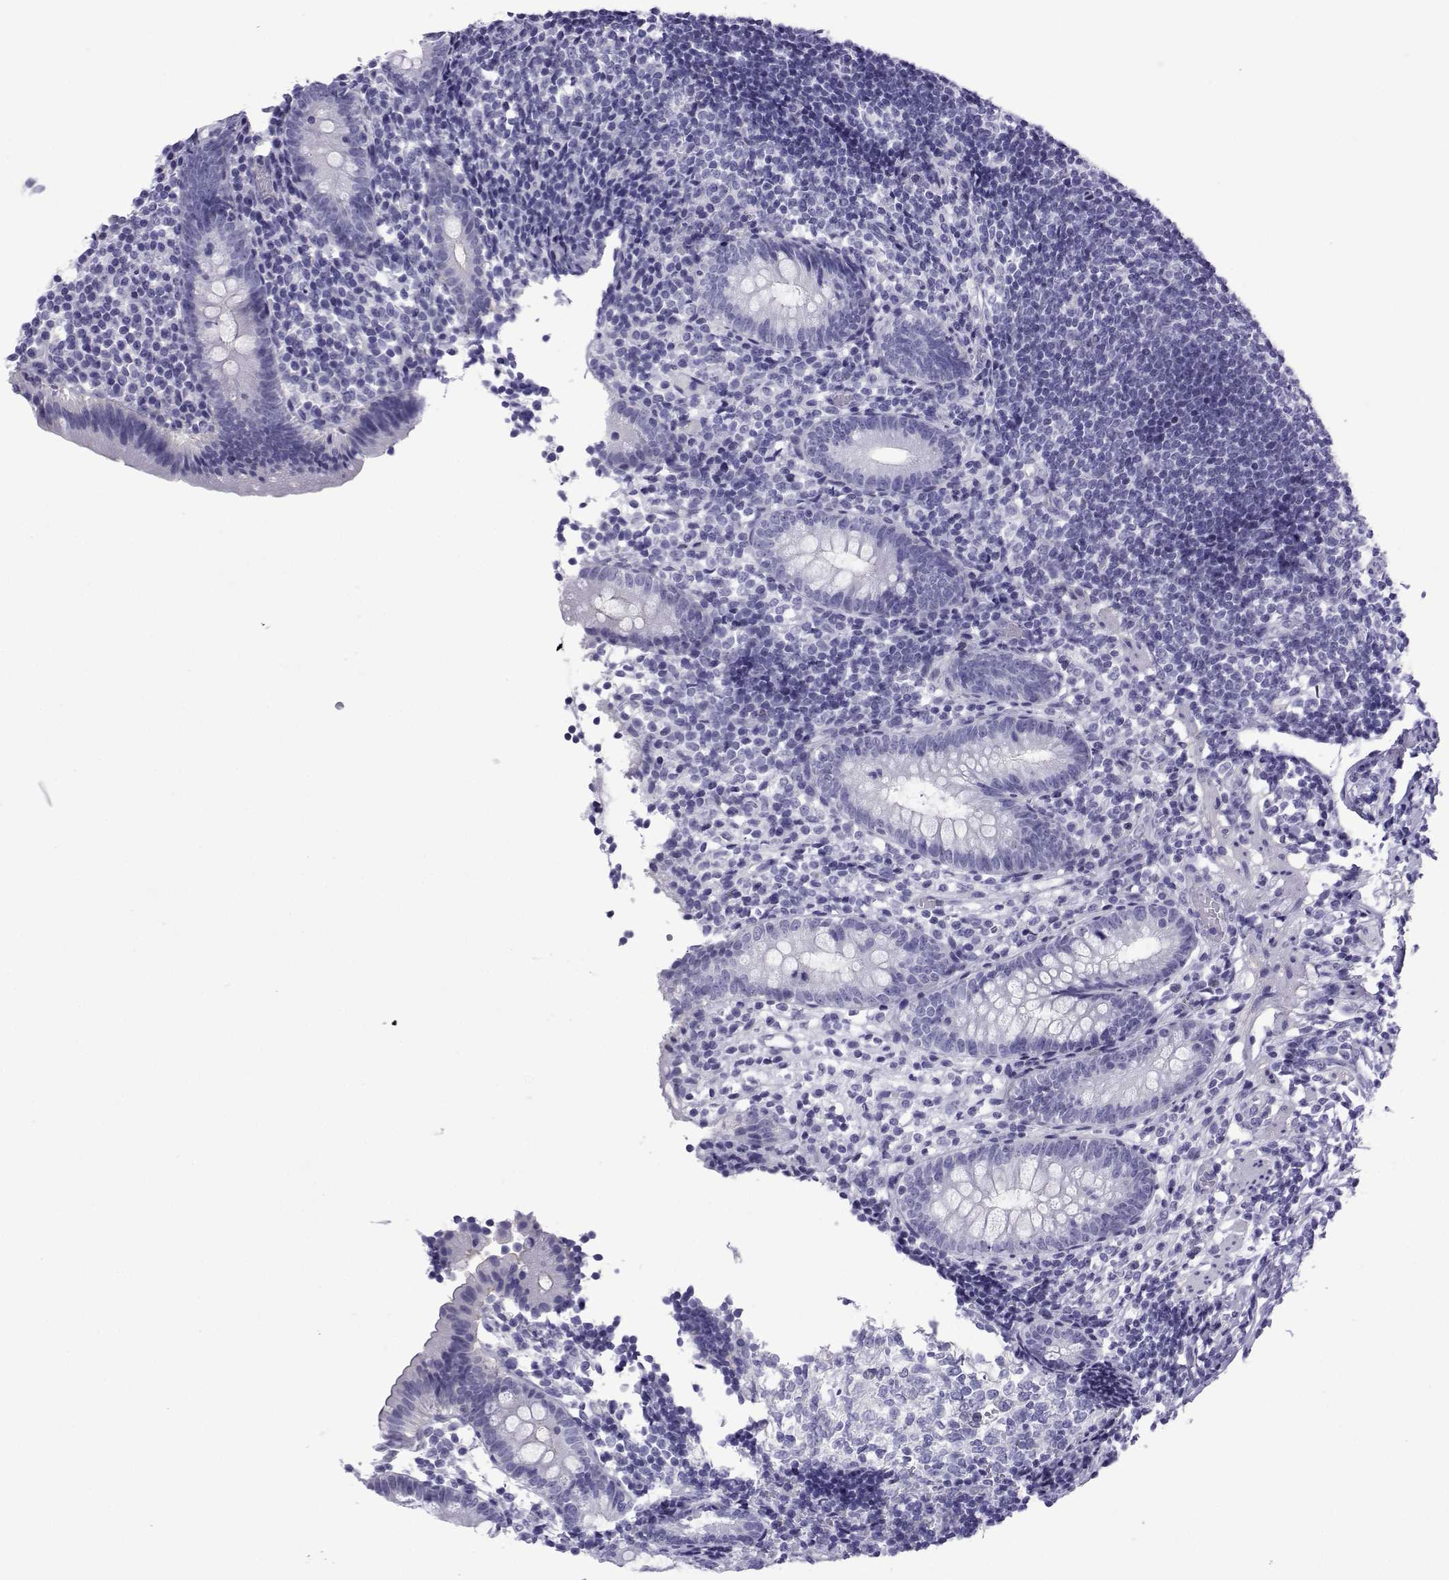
{"staining": {"intensity": "negative", "quantity": "none", "location": "none"}, "tissue": "appendix", "cell_type": "Glandular cells", "image_type": "normal", "snomed": [{"axis": "morphology", "description": "Normal tissue, NOS"}, {"axis": "topography", "description": "Appendix"}], "caption": "Immunohistochemistry of unremarkable appendix displays no positivity in glandular cells.", "gene": "SPANXA1", "patient": {"sex": "female", "age": 40}}